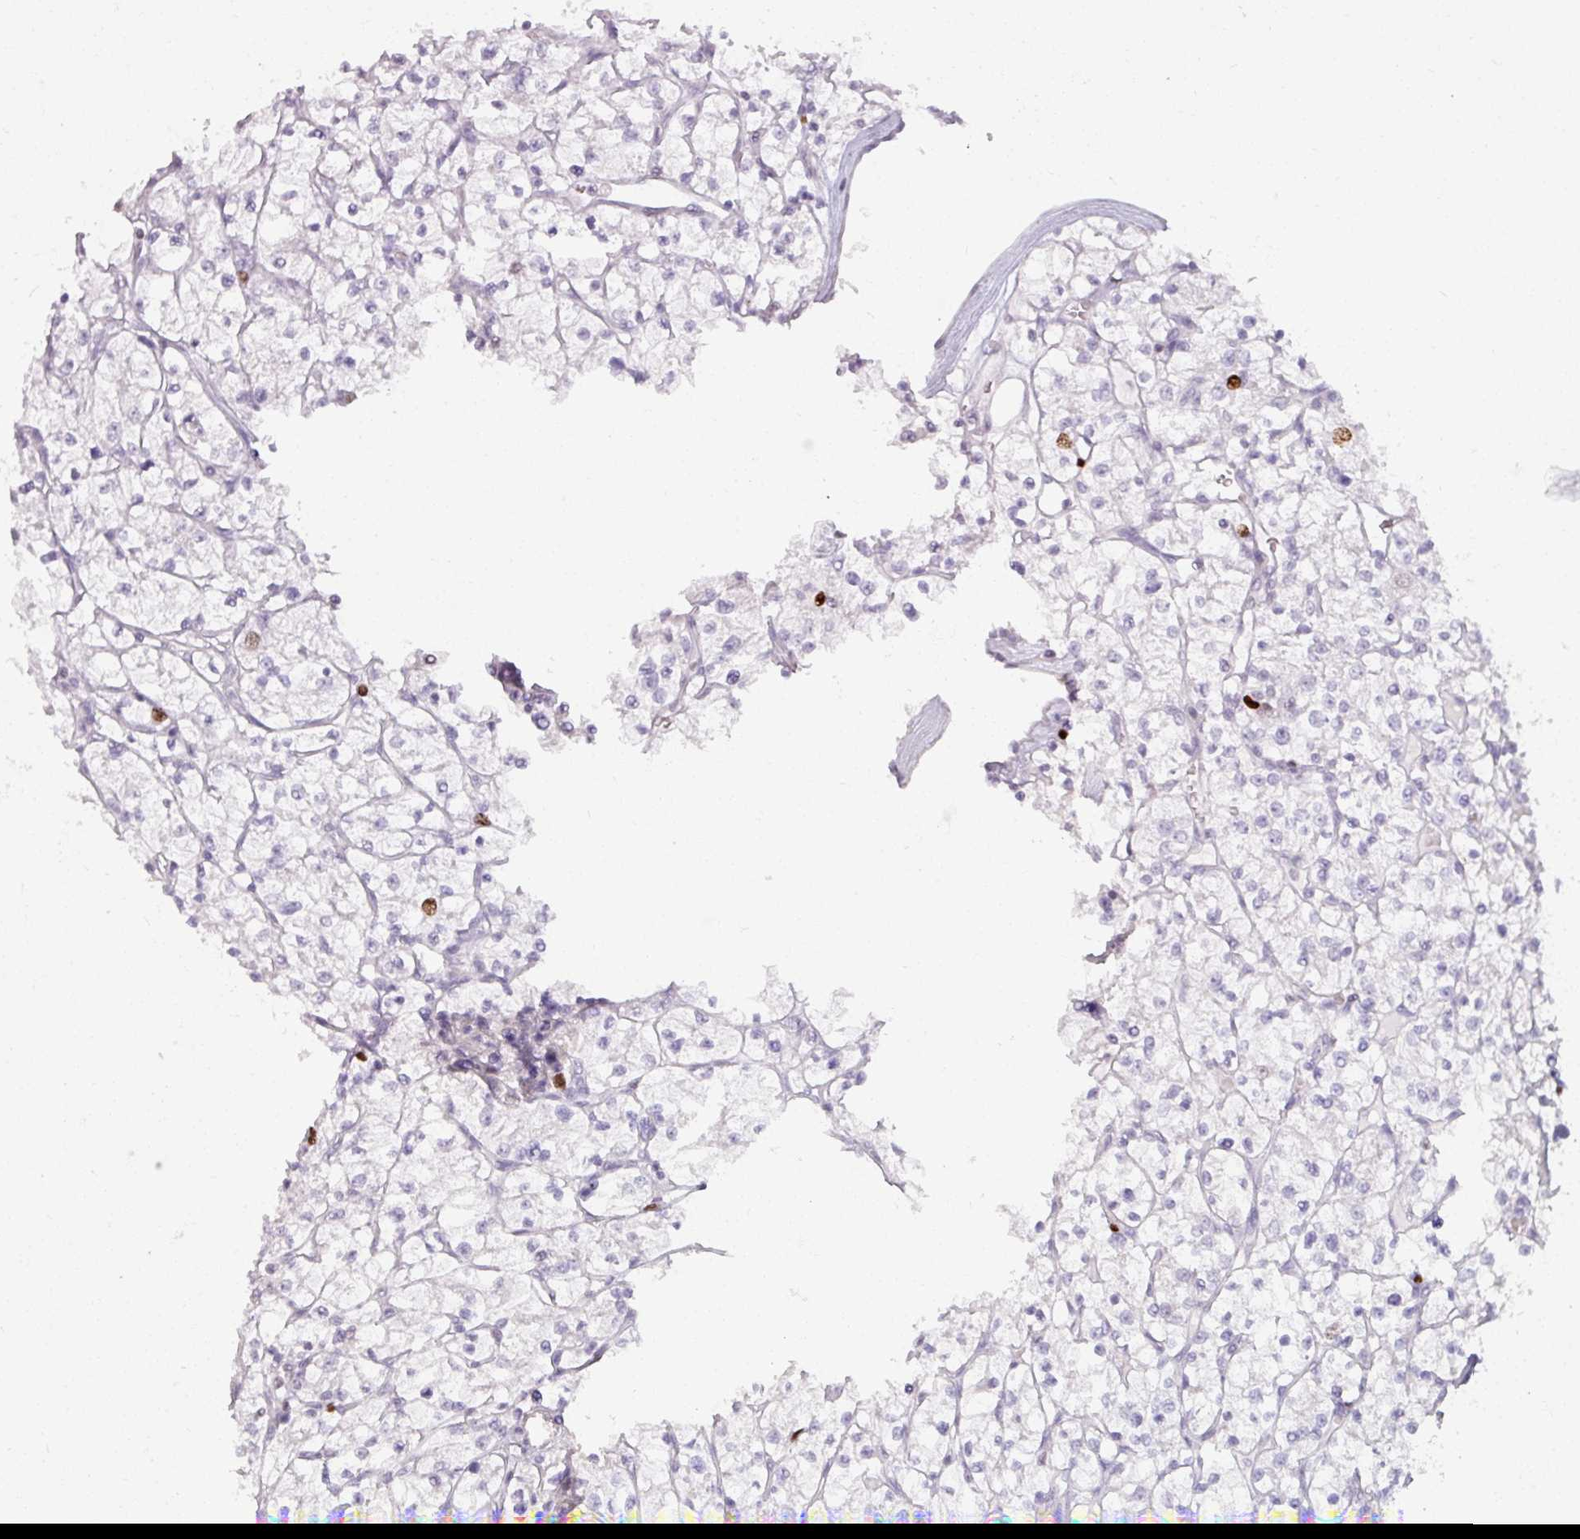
{"staining": {"intensity": "moderate", "quantity": "<25%", "location": "nuclear"}, "tissue": "renal cancer", "cell_type": "Tumor cells", "image_type": "cancer", "snomed": [{"axis": "morphology", "description": "Adenocarcinoma, NOS"}, {"axis": "topography", "description": "Kidney"}], "caption": "Immunohistochemistry photomicrograph of neoplastic tissue: human renal cancer (adenocarcinoma) stained using immunohistochemistry (IHC) demonstrates low levels of moderate protein expression localized specifically in the nuclear of tumor cells, appearing as a nuclear brown color.", "gene": "ATAD2", "patient": {"sex": "female", "age": 64}}